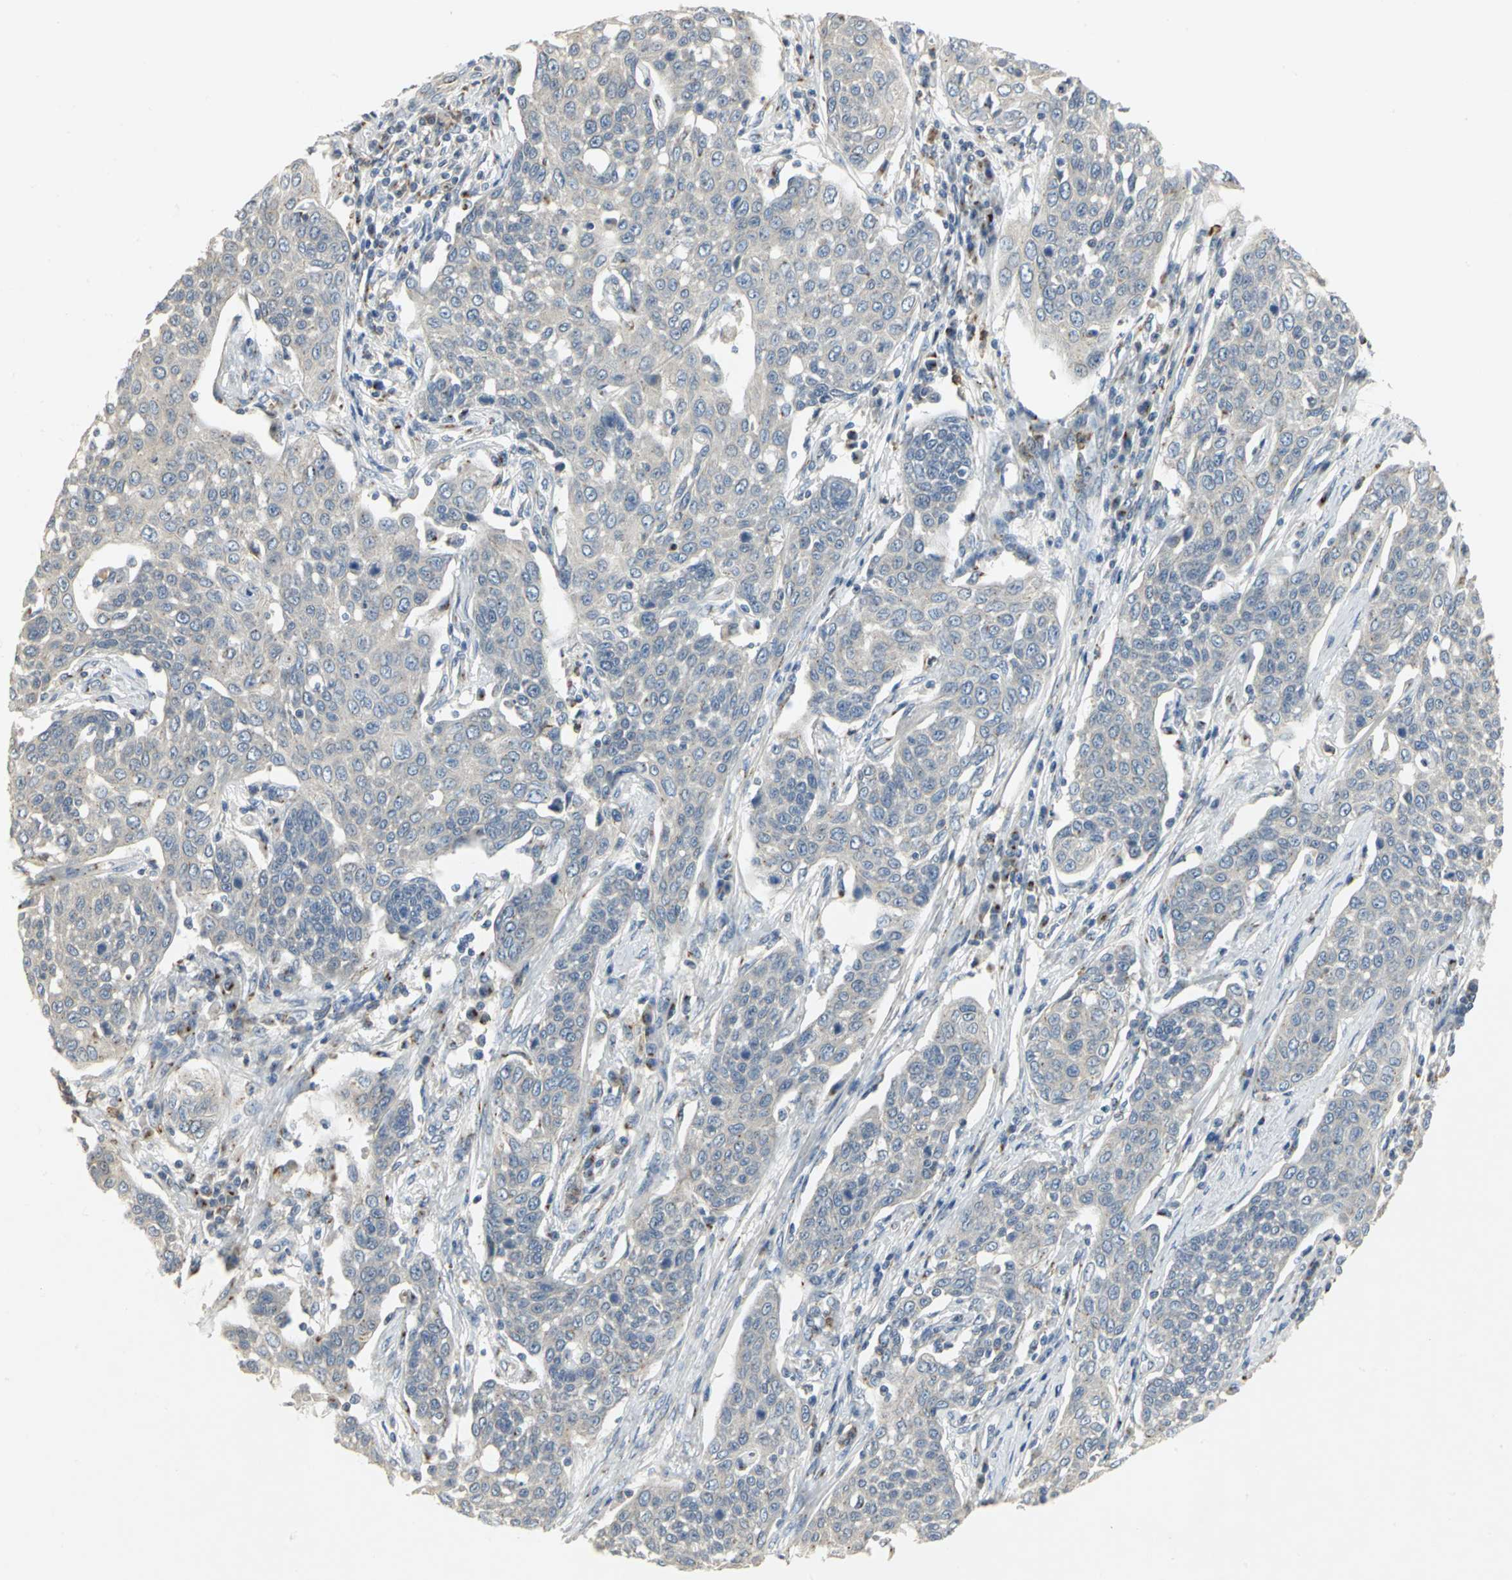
{"staining": {"intensity": "negative", "quantity": "none", "location": "none"}, "tissue": "cervical cancer", "cell_type": "Tumor cells", "image_type": "cancer", "snomed": [{"axis": "morphology", "description": "Squamous cell carcinoma, NOS"}, {"axis": "topography", "description": "Cervix"}], "caption": "DAB (3,3'-diaminobenzidine) immunohistochemical staining of human cervical cancer displays no significant expression in tumor cells. The staining is performed using DAB brown chromogen with nuclei counter-stained in using hematoxylin.", "gene": "TM9SF2", "patient": {"sex": "female", "age": 34}}